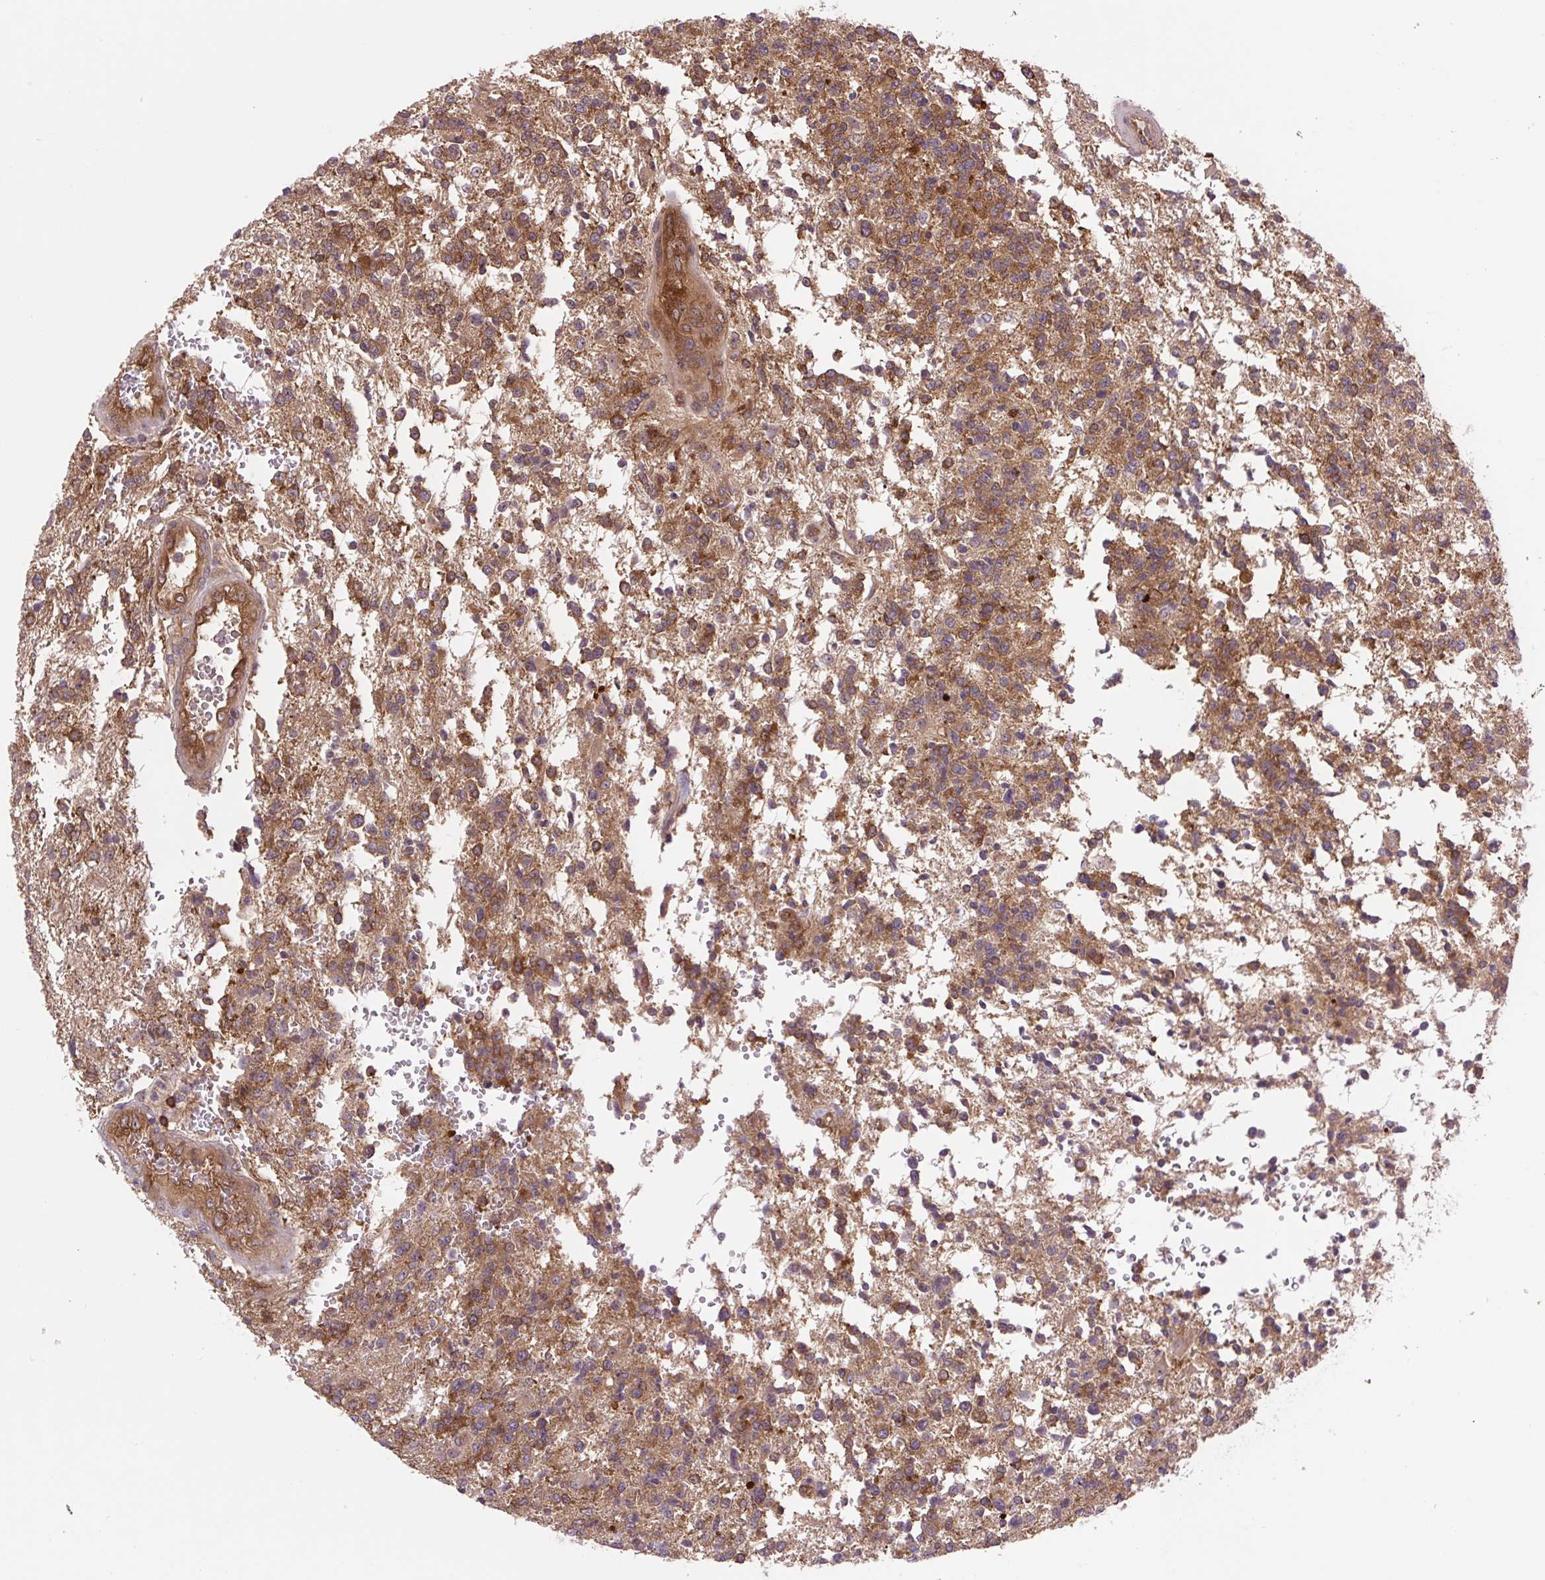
{"staining": {"intensity": "moderate", "quantity": ">75%", "location": "cytoplasmic/membranous"}, "tissue": "glioma", "cell_type": "Tumor cells", "image_type": "cancer", "snomed": [{"axis": "morphology", "description": "Glioma, malignant, High grade"}, {"axis": "topography", "description": "Brain"}], "caption": "Glioma stained for a protein (brown) reveals moderate cytoplasmic/membranous positive positivity in approximately >75% of tumor cells.", "gene": "PLCG1", "patient": {"sex": "male", "age": 56}}